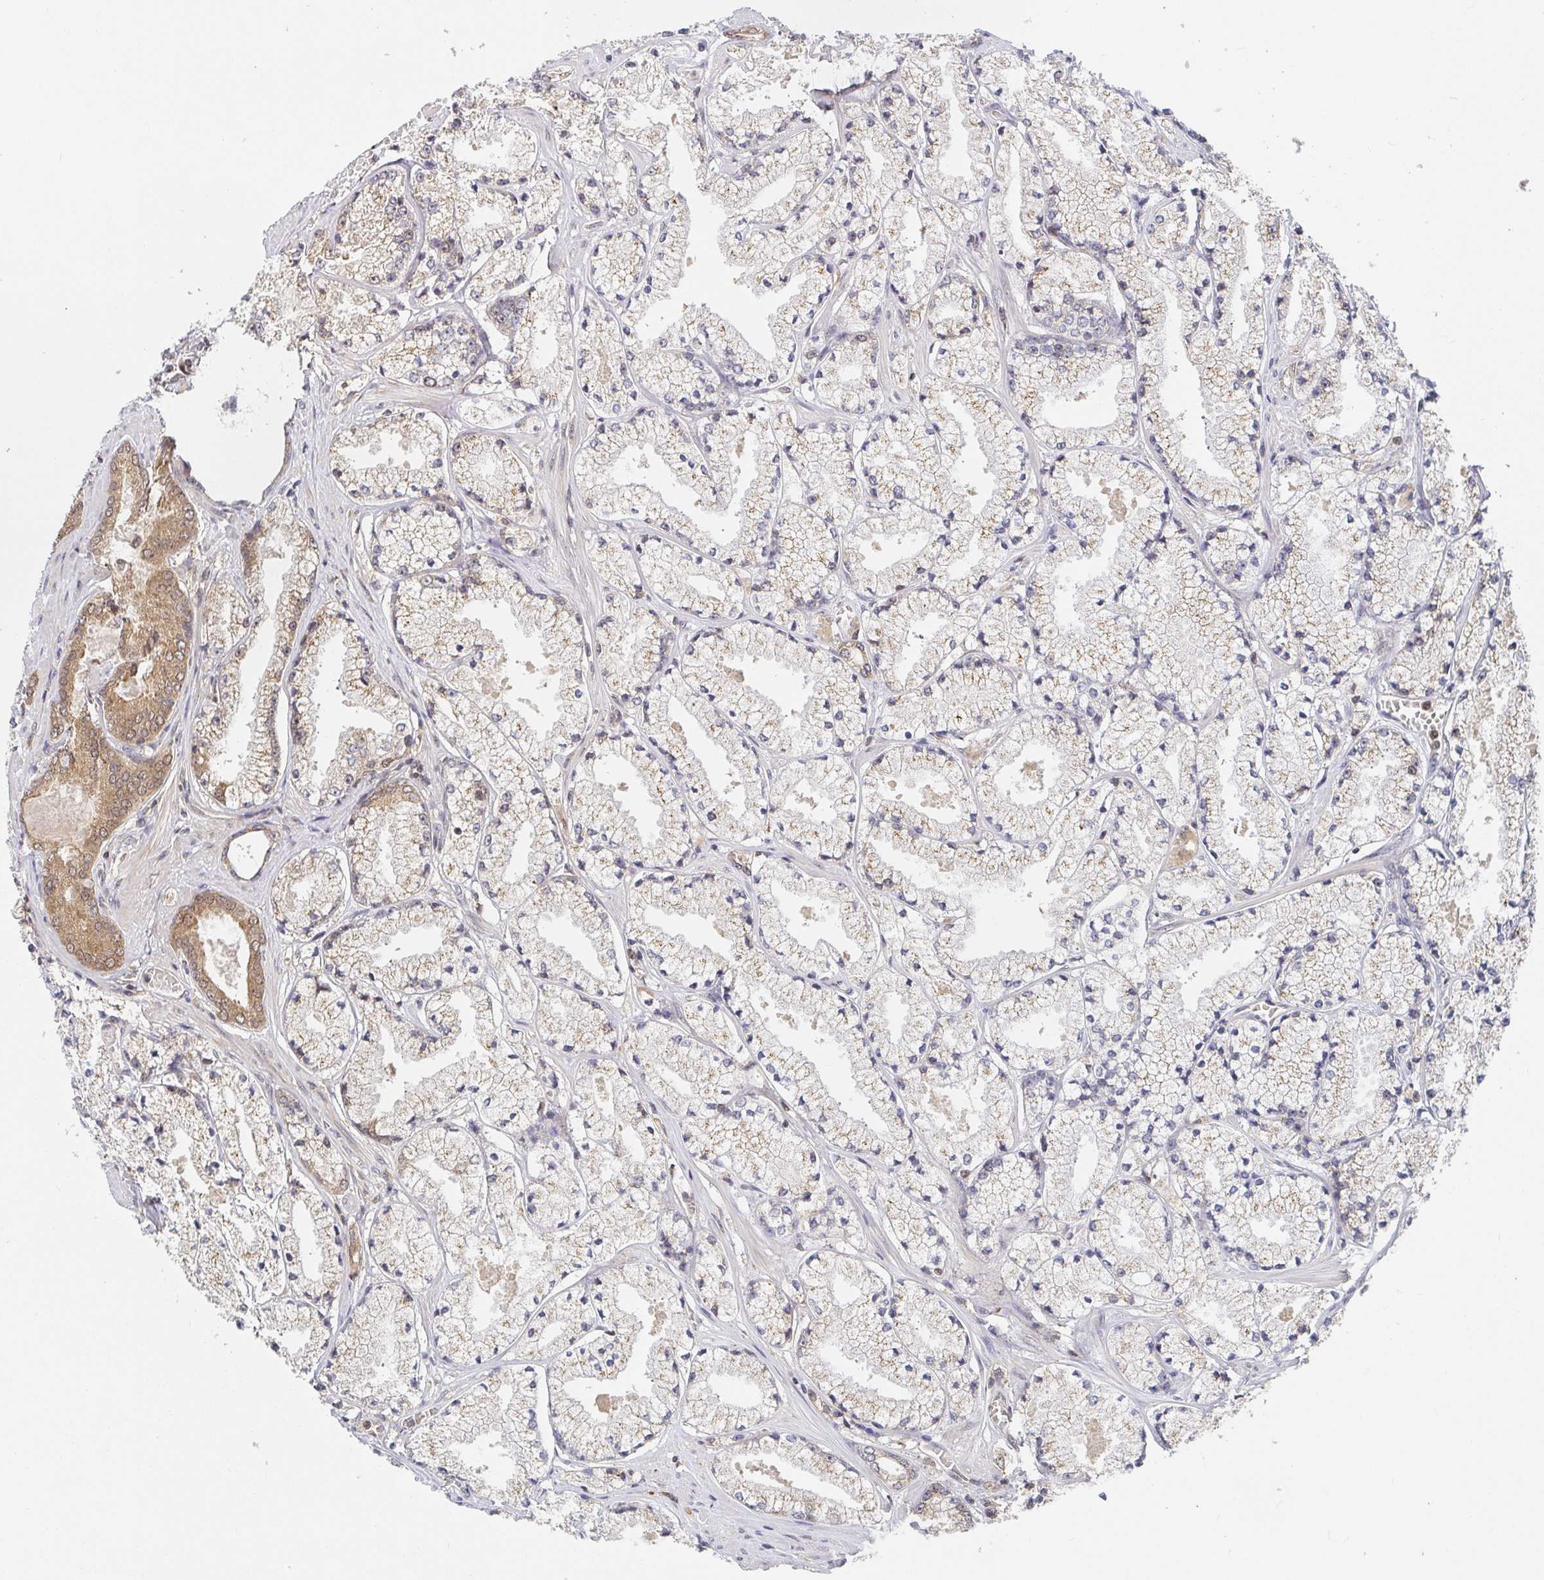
{"staining": {"intensity": "moderate", "quantity": "25%-75%", "location": "cytoplasmic/membranous"}, "tissue": "prostate cancer", "cell_type": "Tumor cells", "image_type": "cancer", "snomed": [{"axis": "morphology", "description": "Adenocarcinoma, High grade"}, {"axis": "topography", "description": "Prostate"}], "caption": "Immunohistochemistry staining of prostate cancer (adenocarcinoma (high-grade)), which demonstrates medium levels of moderate cytoplasmic/membranous staining in approximately 25%-75% of tumor cells indicating moderate cytoplasmic/membranous protein positivity. The staining was performed using DAB (brown) for protein detection and nuclei were counterstained in hematoxylin (blue).", "gene": "ALG1", "patient": {"sex": "male", "age": 63}}